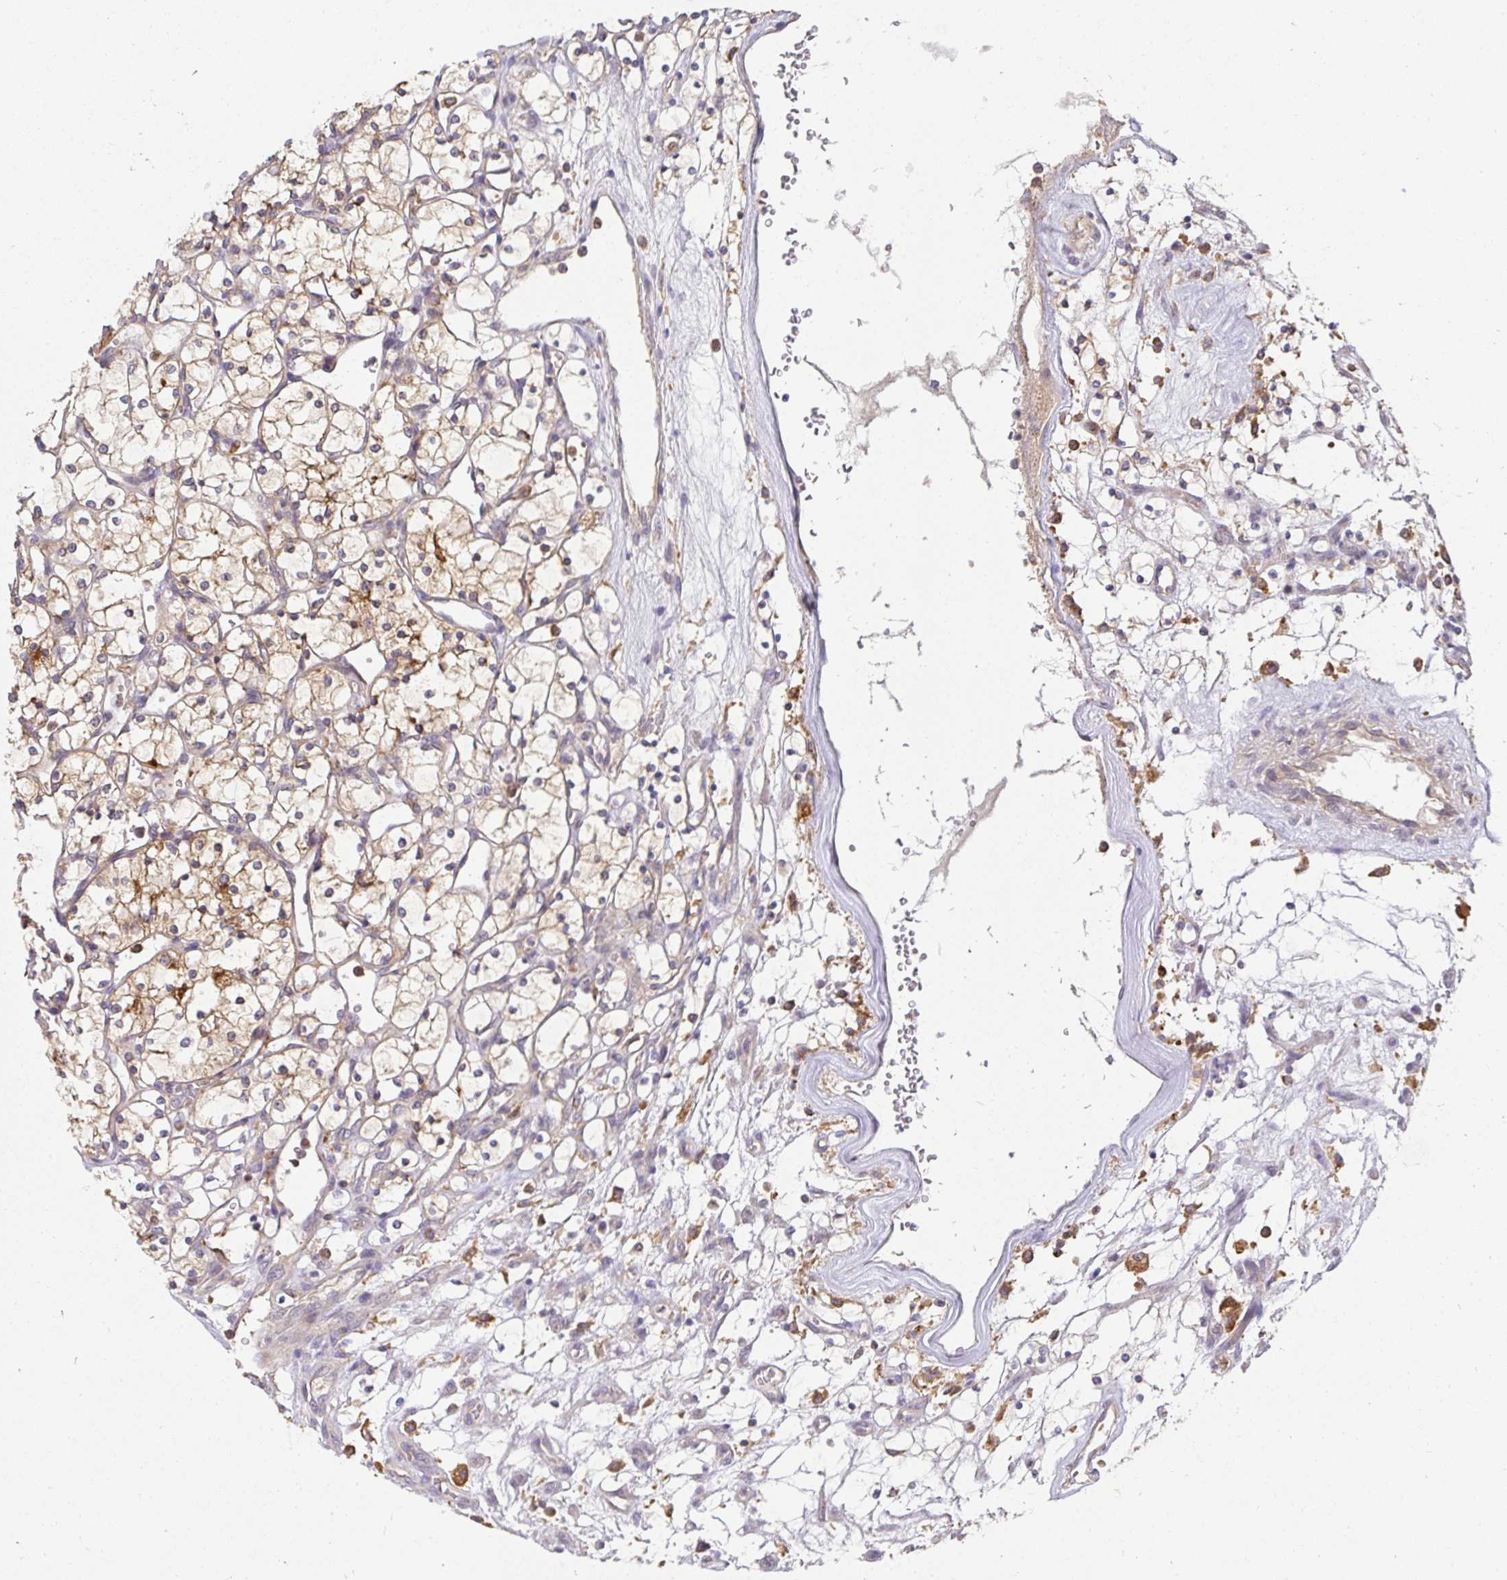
{"staining": {"intensity": "weak", "quantity": "25%-75%", "location": "cytoplasmic/membranous"}, "tissue": "renal cancer", "cell_type": "Tumor cells", "image_type": "cancer", "snomed": [{"axis": "morphology", "description": "Adenocarcinoma, NOS"}, {"axis": "topography", "description": "Kidney"}], "caption": "Immunohistochemistry (IHC) (DAB (3,3'-diaminobenzidine)) staining of human renal cancer shows weak cytoplasmic/membranous protein positivity in about 25%-75% of tumor cells. (DAB (3,3'-diaminobenzidine) = brown stain, brightfield microscopy at high magnification).", "gene": "ATP6V1F", "patient": {"sex": "female", "age": 69}}